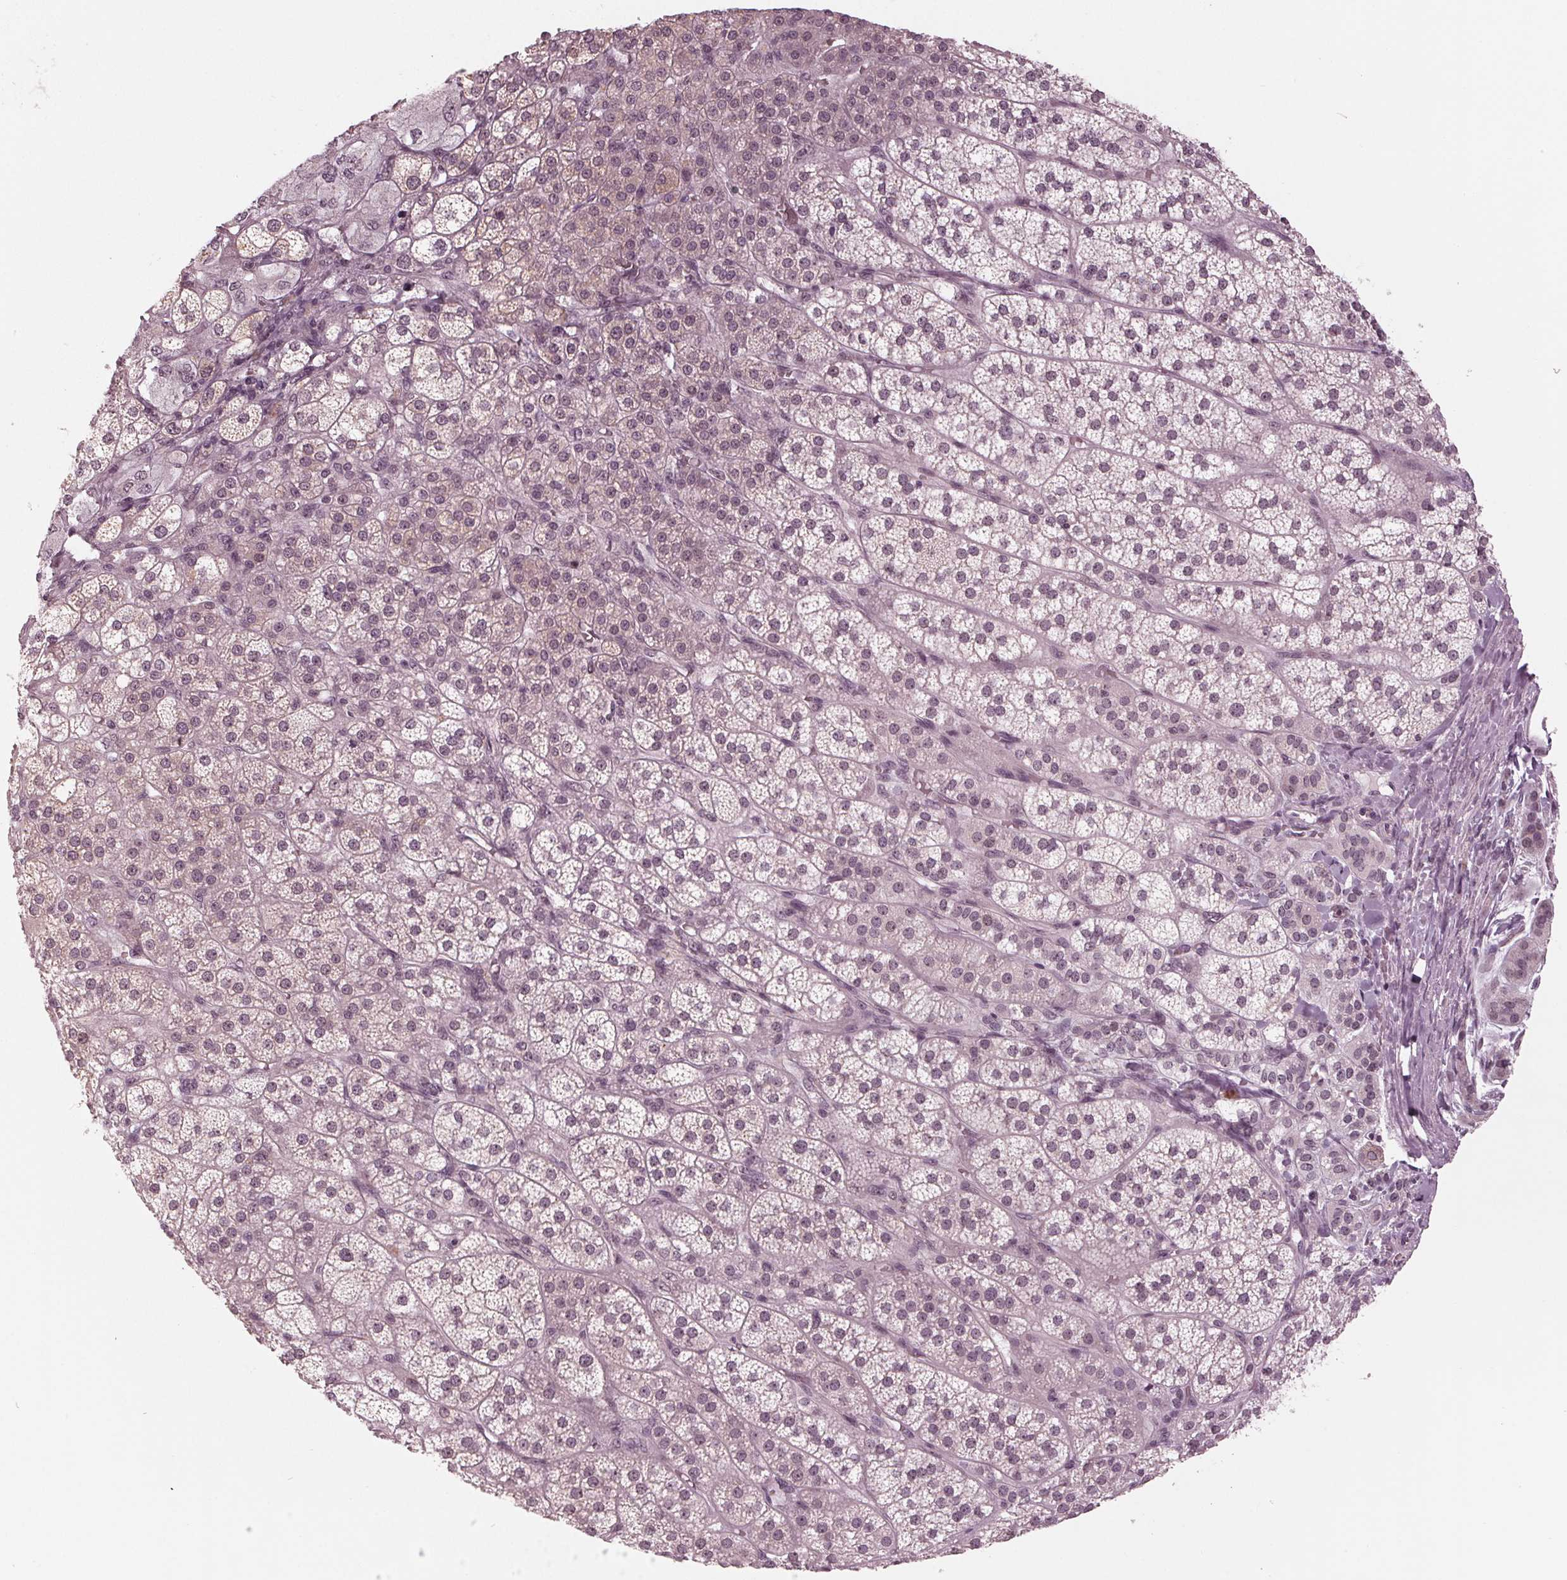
{"staining": {"intensity": "moderate", "quantity": "25%-75%", "location": "nuclear"}, "tissue": "adrenal gland", "cell_type": "Glandular cells", "image_type": "normal", "snomed": [{"axis": "morphology", "description": "Normal tissue, NOS"}, {"axis": "topography", "description": "Adrenal gland"}], "caption": "IHC histopathology image of unremarkable adrenal gland stained for a protein (brown), which shows medium levels of moderate nuclear staining in about 25%-75% of glandular cells.", "gene": "SLX4", "patient": {"sex": "female", "age": 60}}